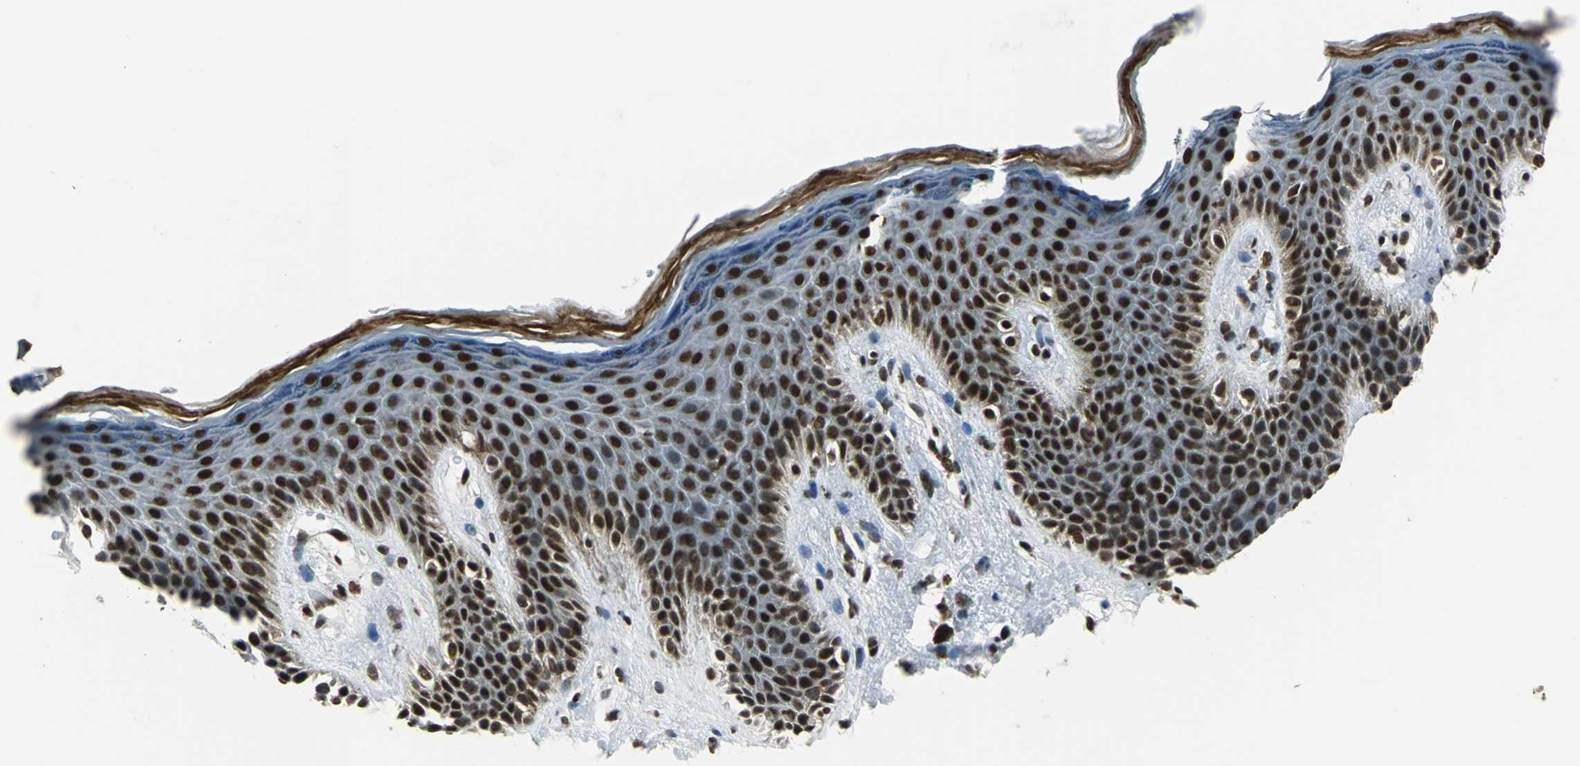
{"staining": {"intensity": "strong", "quantity": ">75%", "location": "nuclear"}, "tissue": "skin", "cell_type": "Epidermal cells", "image_type": "normal", "snomed": [{"axis": "morphology", "description": "Normal tissue, NOS"}, {"axis": "topography", "description": "Anal"}], "caption": "Brown immunohistochemical staining in benign skin demonstrates strong nuclear staining in approximately >75% of epidermal cells.", "gene": "BCLAF1", "patient": {"sex": "female", "age": 46}}